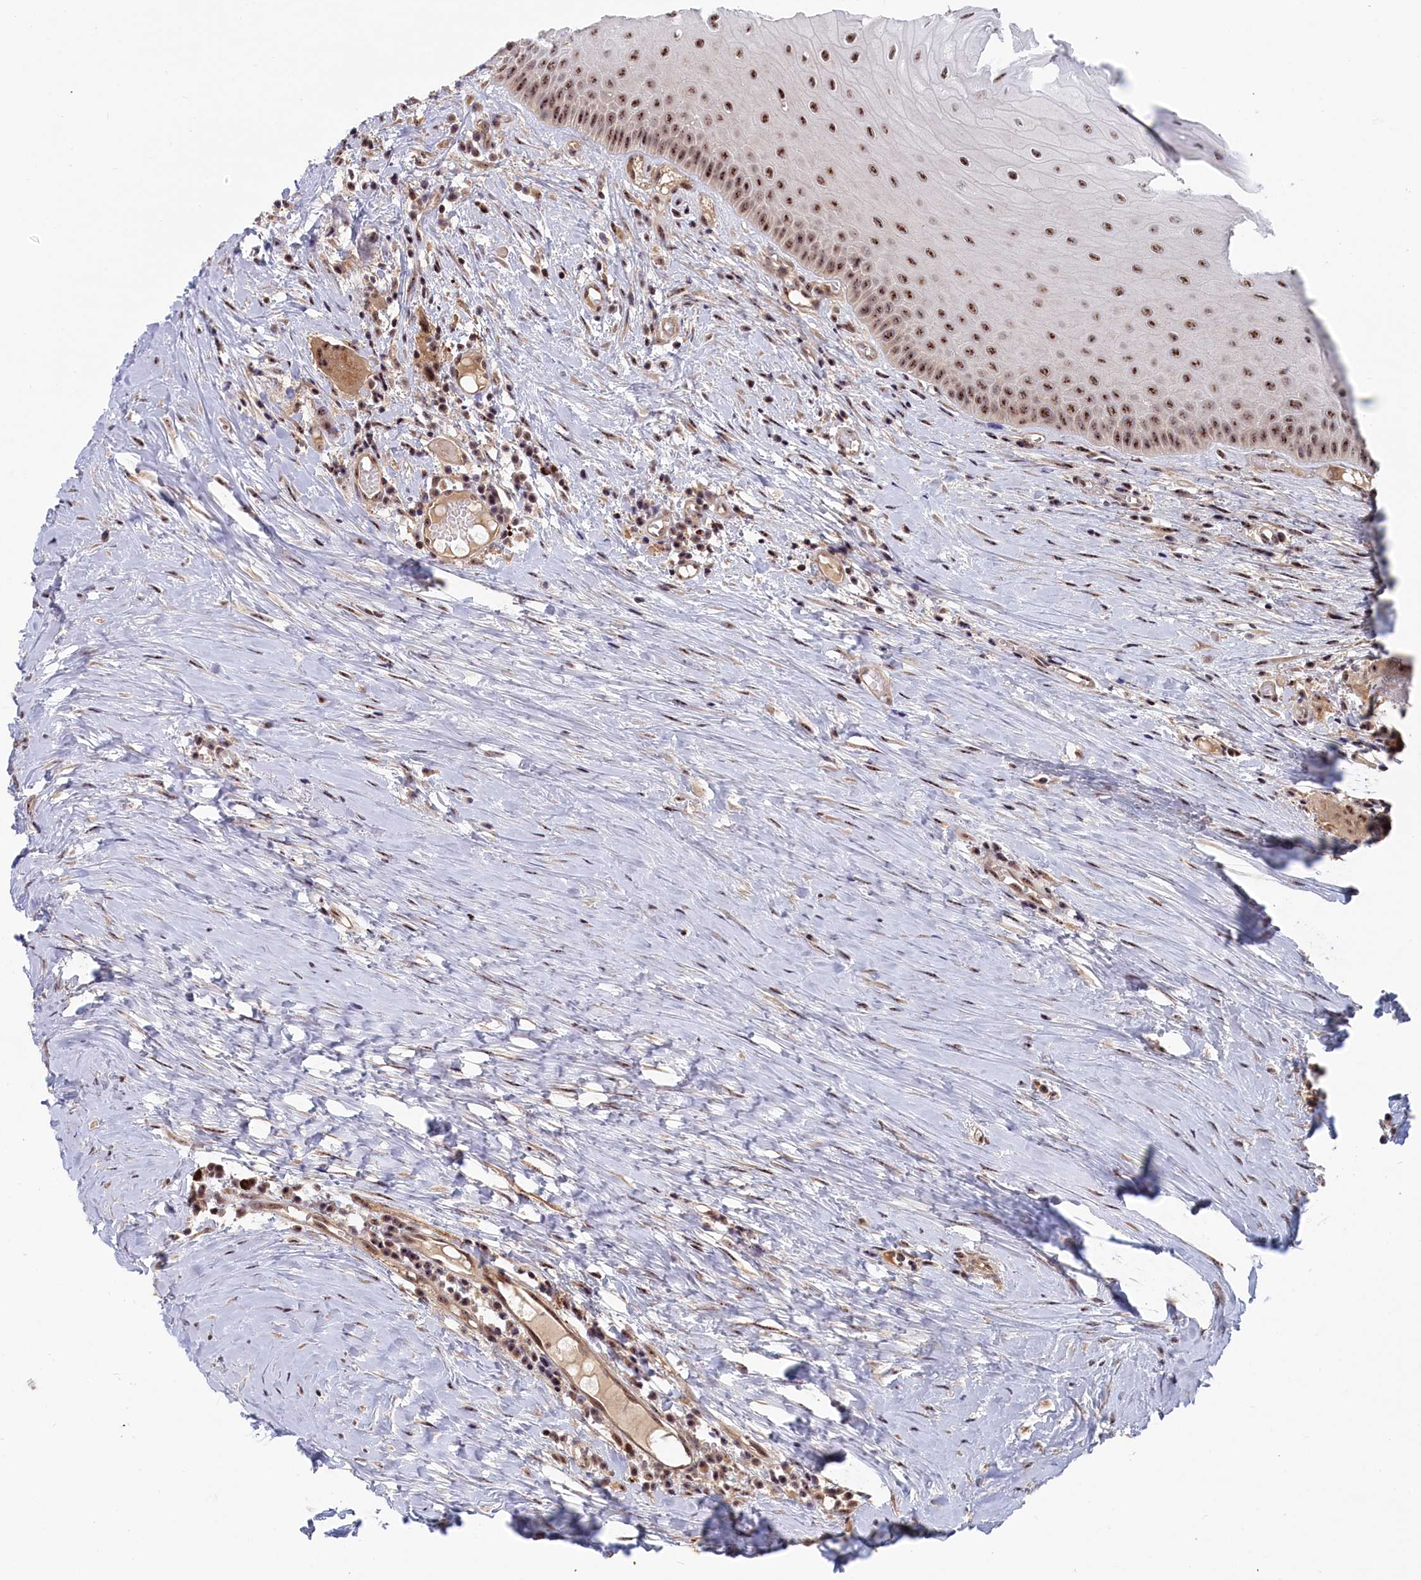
{"staining": {"intensity": "moderate", "quantity": ">75%", "location": "nuclear"}, "tissue": "oral mucosa", "cell_type": "Squamous epithelial cells", "image_type": "normal", "snomed": [{"axis": "morphology", "description": "Normal tissue, NOS"}, {"axis": "topography", "description": "Skeletal muscle"}, {"axis": "topography", "description": "Oral tissue"}, {"axis": "topography", "description": "Peripheral nerve tissue"}], "caption": "High-magnification brightfield microscopy of unremarkable oral mucosa stained with DAB (3,3'-diaminobenzidine) (brown) and counterstained with hematoxylin (blue). squamous epithelial cells exhibit moderate nuclear staining is present in approximately>75% of cells. The staining is performed using DAB (3,3'-diaminobenzidine) brown chromogen to label protein expression. The nuclei are counter-stained blue using hematoxylin.", "gene": "TAB1", "patient": {"sex": "female", "age": 84}}